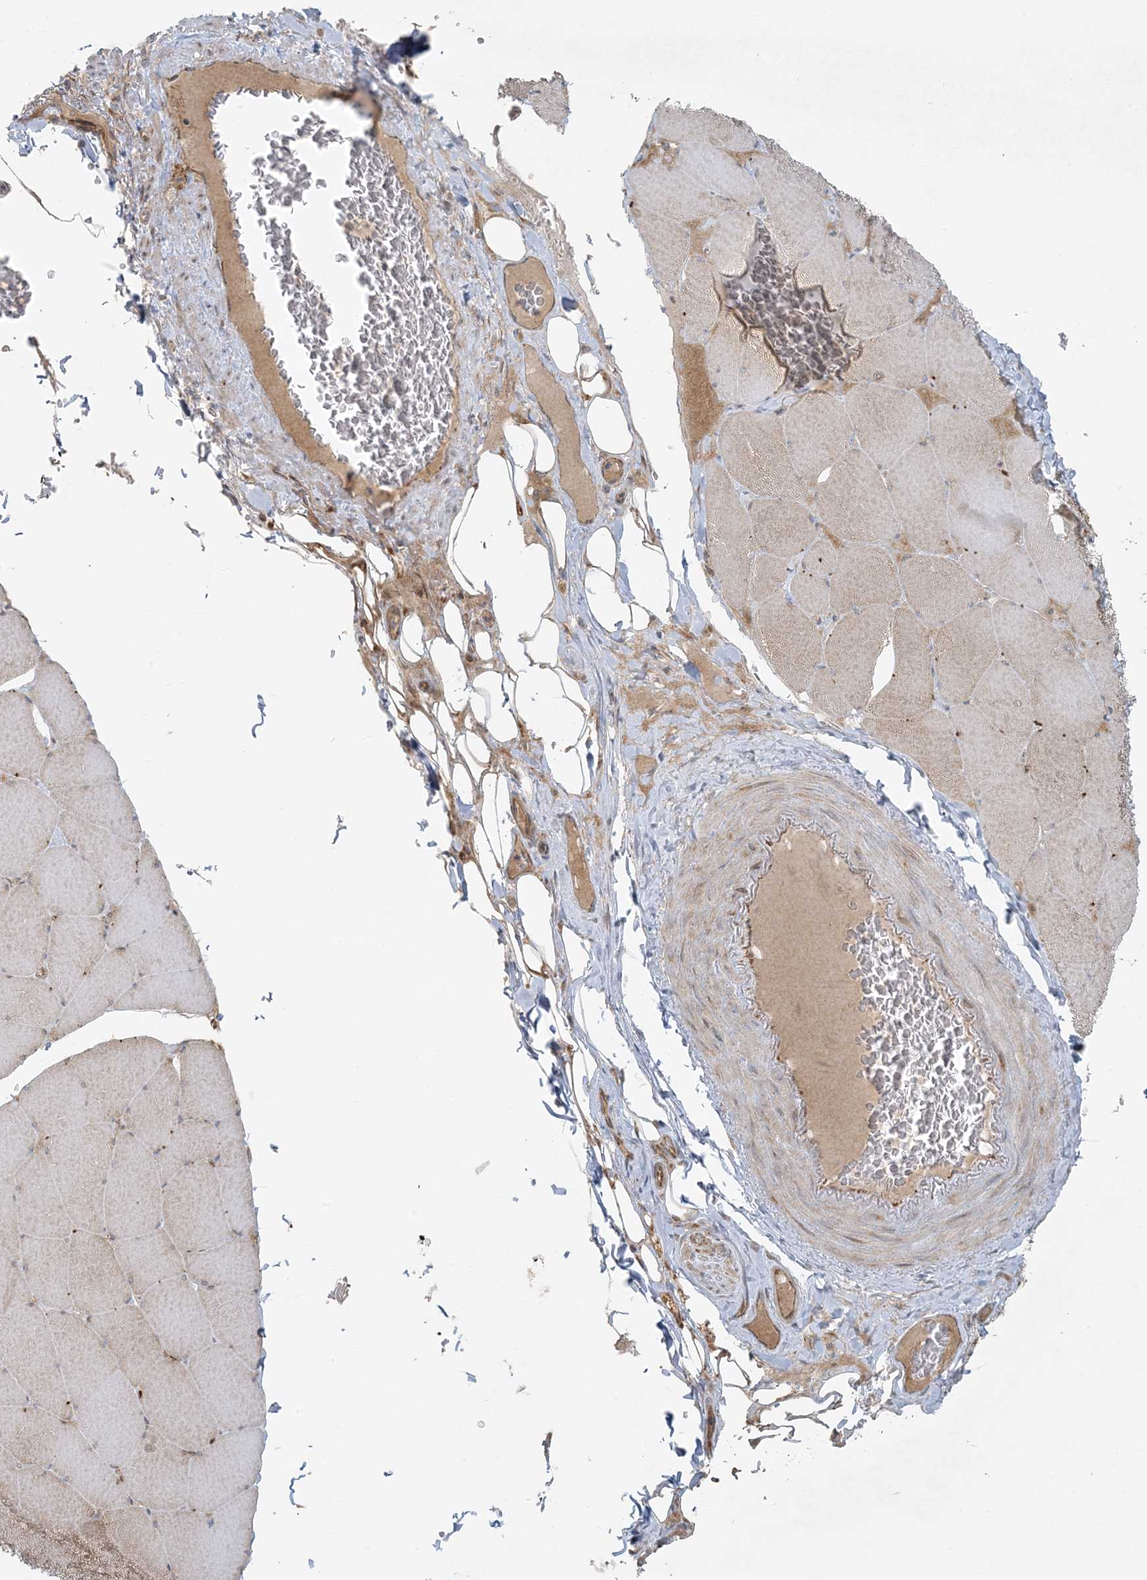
{"staining": {"intensity": "moderate", "quantity": "25%-75%", "location": "cytoplasmic/membranous"}, "tissue": "skeletal muscle", "cell_type": "Myocytes", "image_type": "normal", "snomed": [{"axis": "morphology", "description": "Normal tissue, NOS"}, {"axis": "topography", "description": "Skeletal muscle"}, {"axis": "topography", "description": "Head-Neck"}], "caption": "Immunohistochemistry histopathology image of benign skeletal muscle stained for a protein (brown), which reveals medium levels of moderate cytoplasmic/membranous positivity in about 25%-75% of myocytes.", "gene": "ZNF263", "patient": {"sex": "male", "age": 66}}